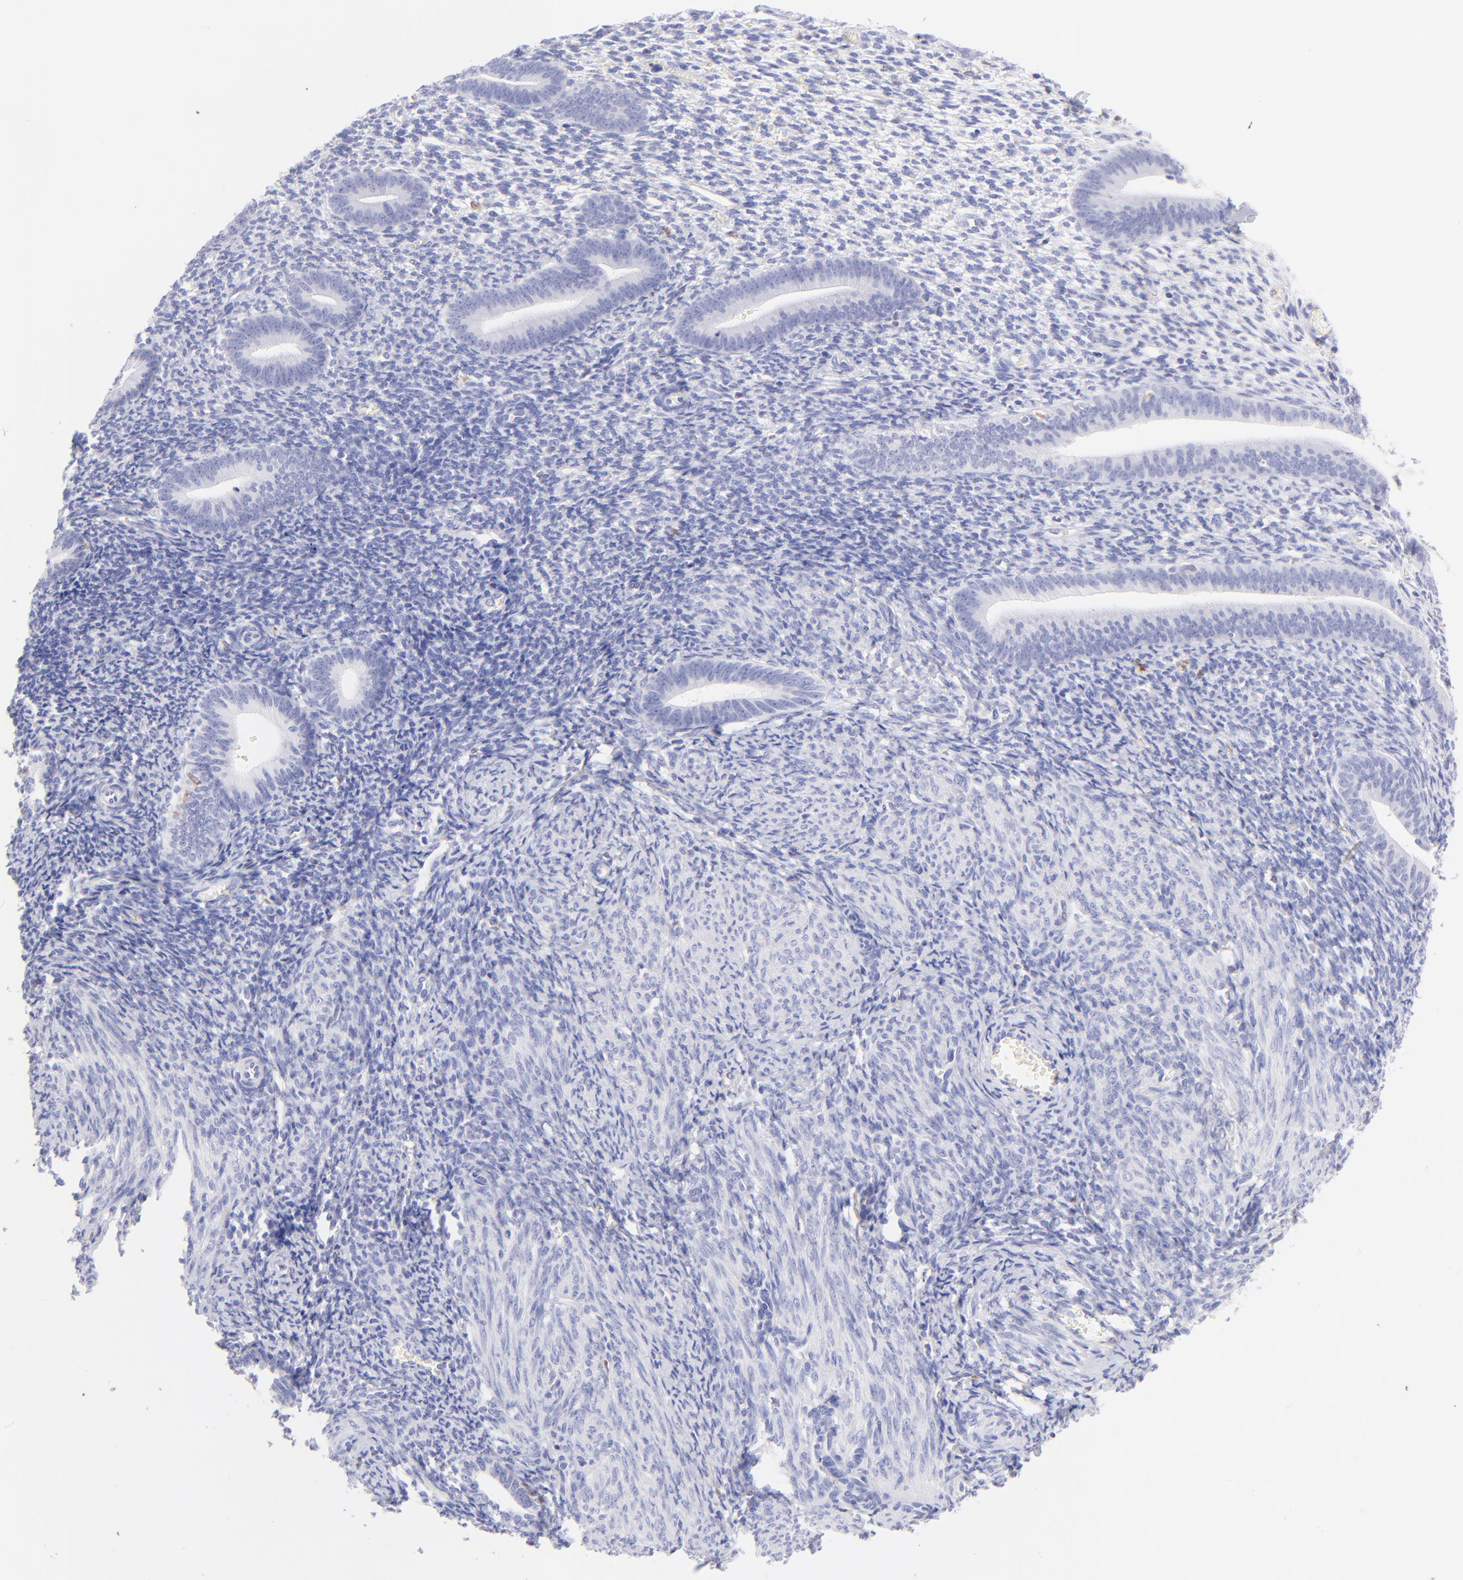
{"staining": {"intensity": "negative", "quantity": "none", "location": "none"}, "tissue": "endometrium", "cell_type": "Cells in endometrial stroma", "image_type": "normal", "snomed": [{"axis": "morphology", "description": "Normal tissue, NOS"}, {"axis": "topography", "description": "Endometrium"}], "caption": "The immunohistochemistry (IHC) histopathology image has no significant expression in cells in endometrial stroma of endometrium.", "gene": "IRAG2", "patient": {"sex": "female", "age": 57}}